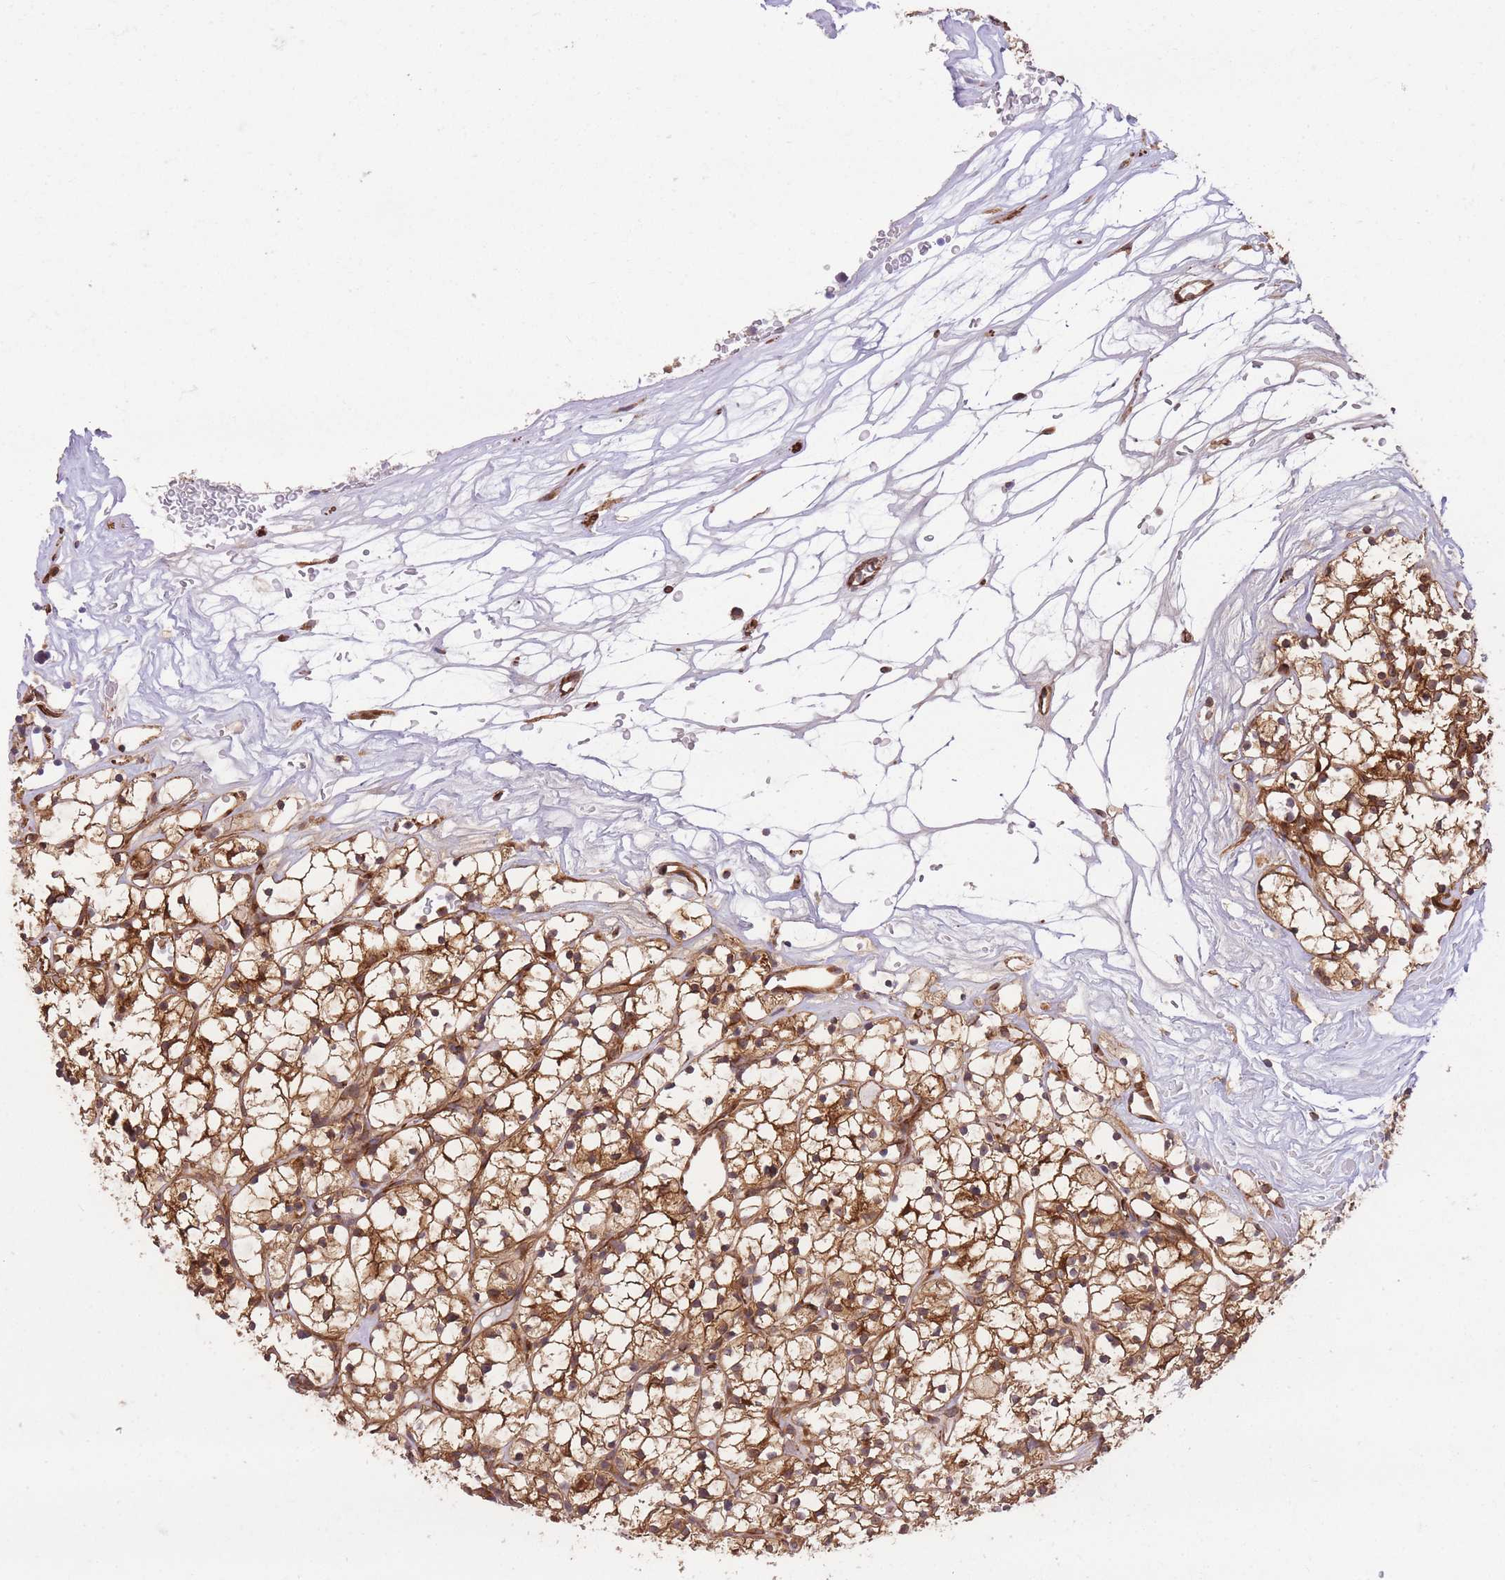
{"staining": {"intensity": "moderate", "quantity": ">75%", "location": "cytoplasmic/membranous"}, "tissue": "renal cancer", "cell_type": "Tumor cells", "image_type": "cancer", "snomed": [{"axis": "morphology", "description": "Adenocarcinoma, NOS"}, {"axis": "topography", "description": "Kidney"}], "caption": "Brown immunohistochemical staining in renal cancer (adenocarcinoma) shows moderate cytoplasmic/membranous staining in approximately >75% of tumor cells. Using DAB (3,3'-diaminobenzidine) (brown) and hematoxylin (blue) stains, captured at high magnification using brightfield microscopy.", "gene": "EXOSC8", "patient": {"sex": "female", "age": 64}}